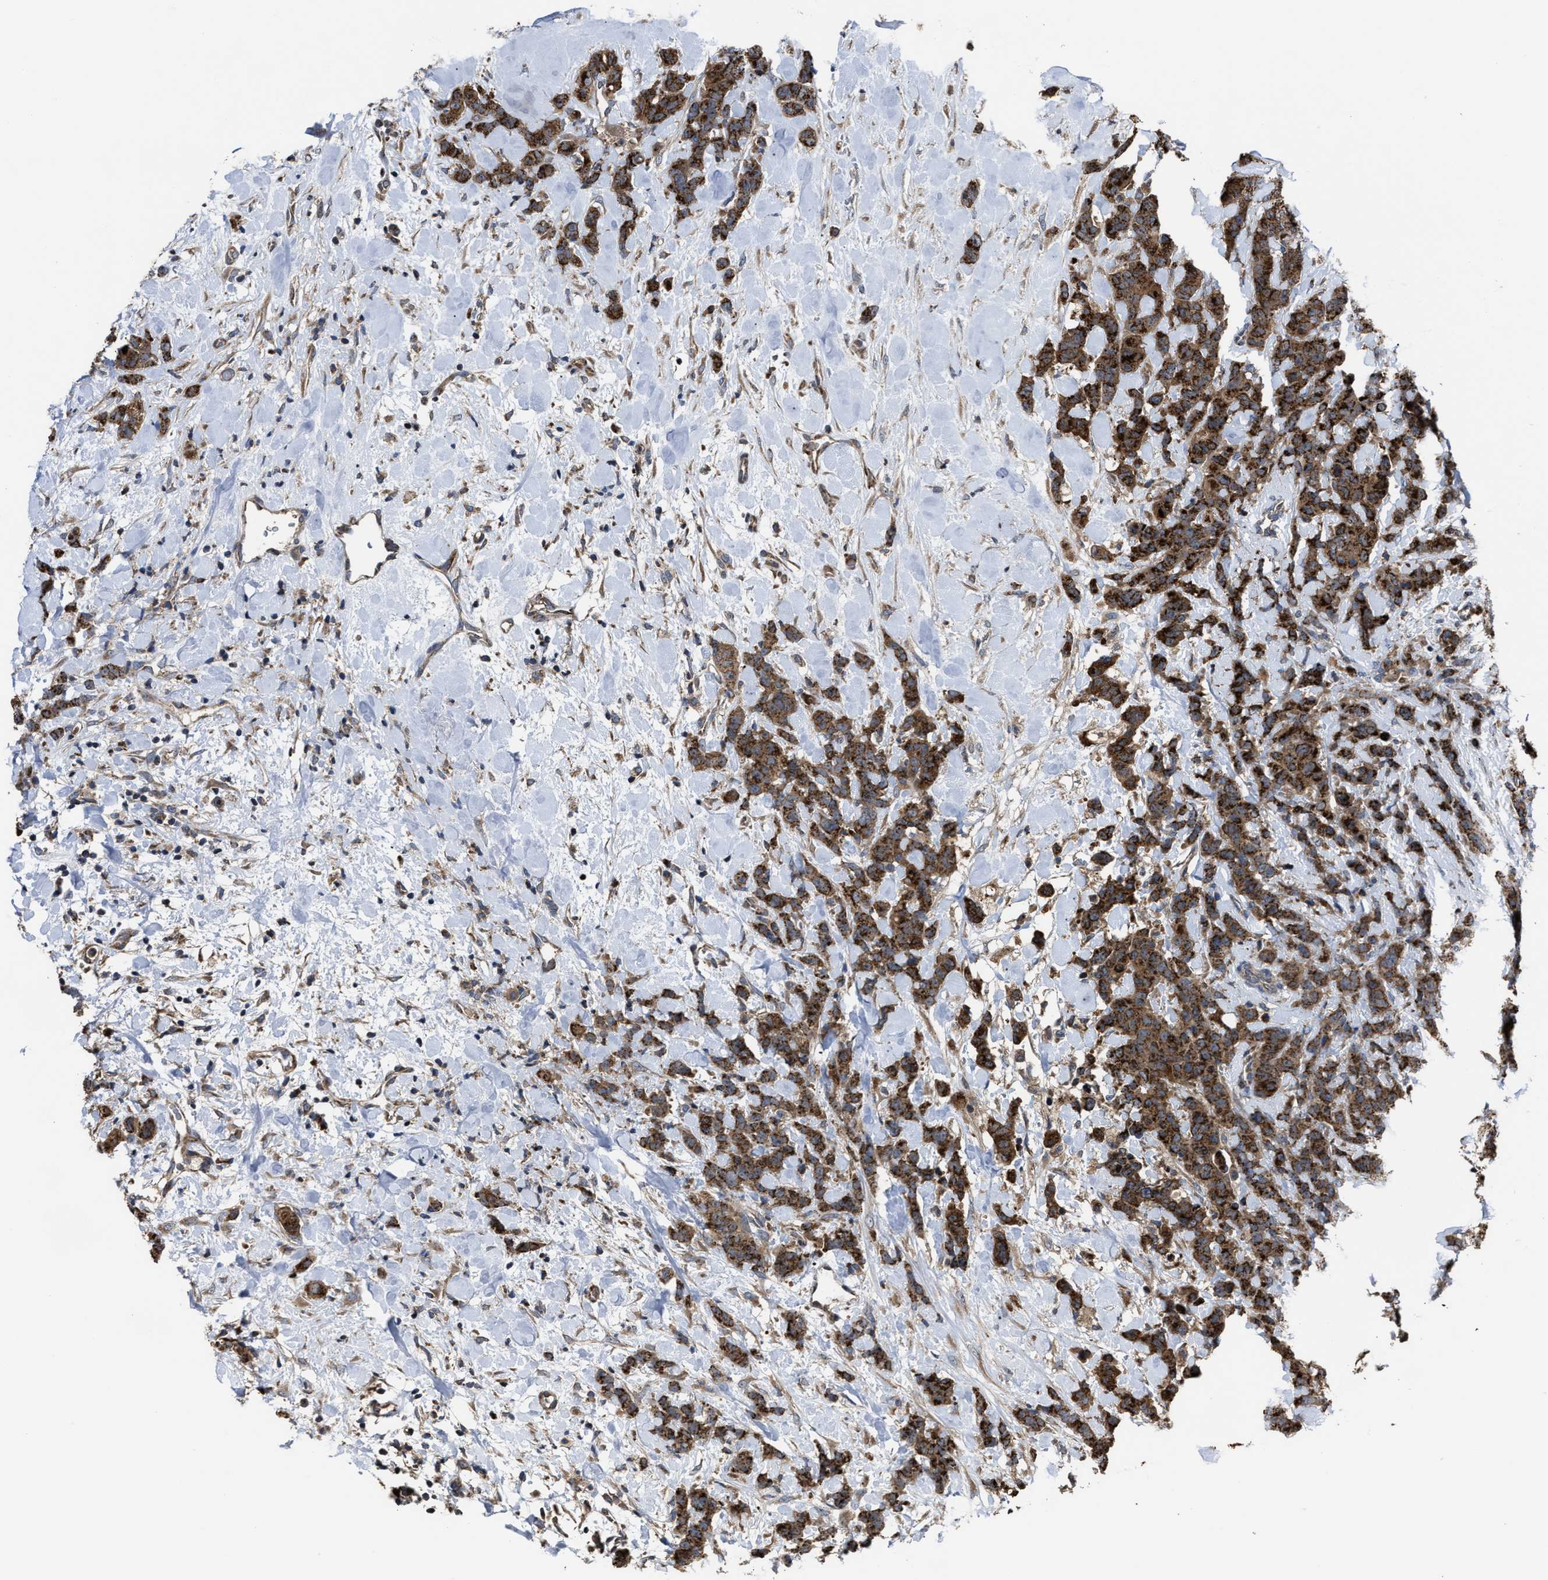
{"staining": {"intensity": "strong", "quantity": ">75%", "location": "cytoplasmic/membranous"}, "tissue": "breast cancer", "cell_type": "Tumor cells", "image_type": "cancer", "snomed": [{"axis": "morphology", "description": "Normal tissue, NOS"}, {"axis": "morphology", "description": "Duct carcinoma"}, {"axis": "topography", "description": "Breast"}], "caption": "Breast intraductal carcinoma stained with immunohistochemistry (IHC) displays strong cytoplasmic/membranous staining in approximately >75% of tumor cells.", "gene": "PASK", "patient": {"sex": "female", "age": 40}}